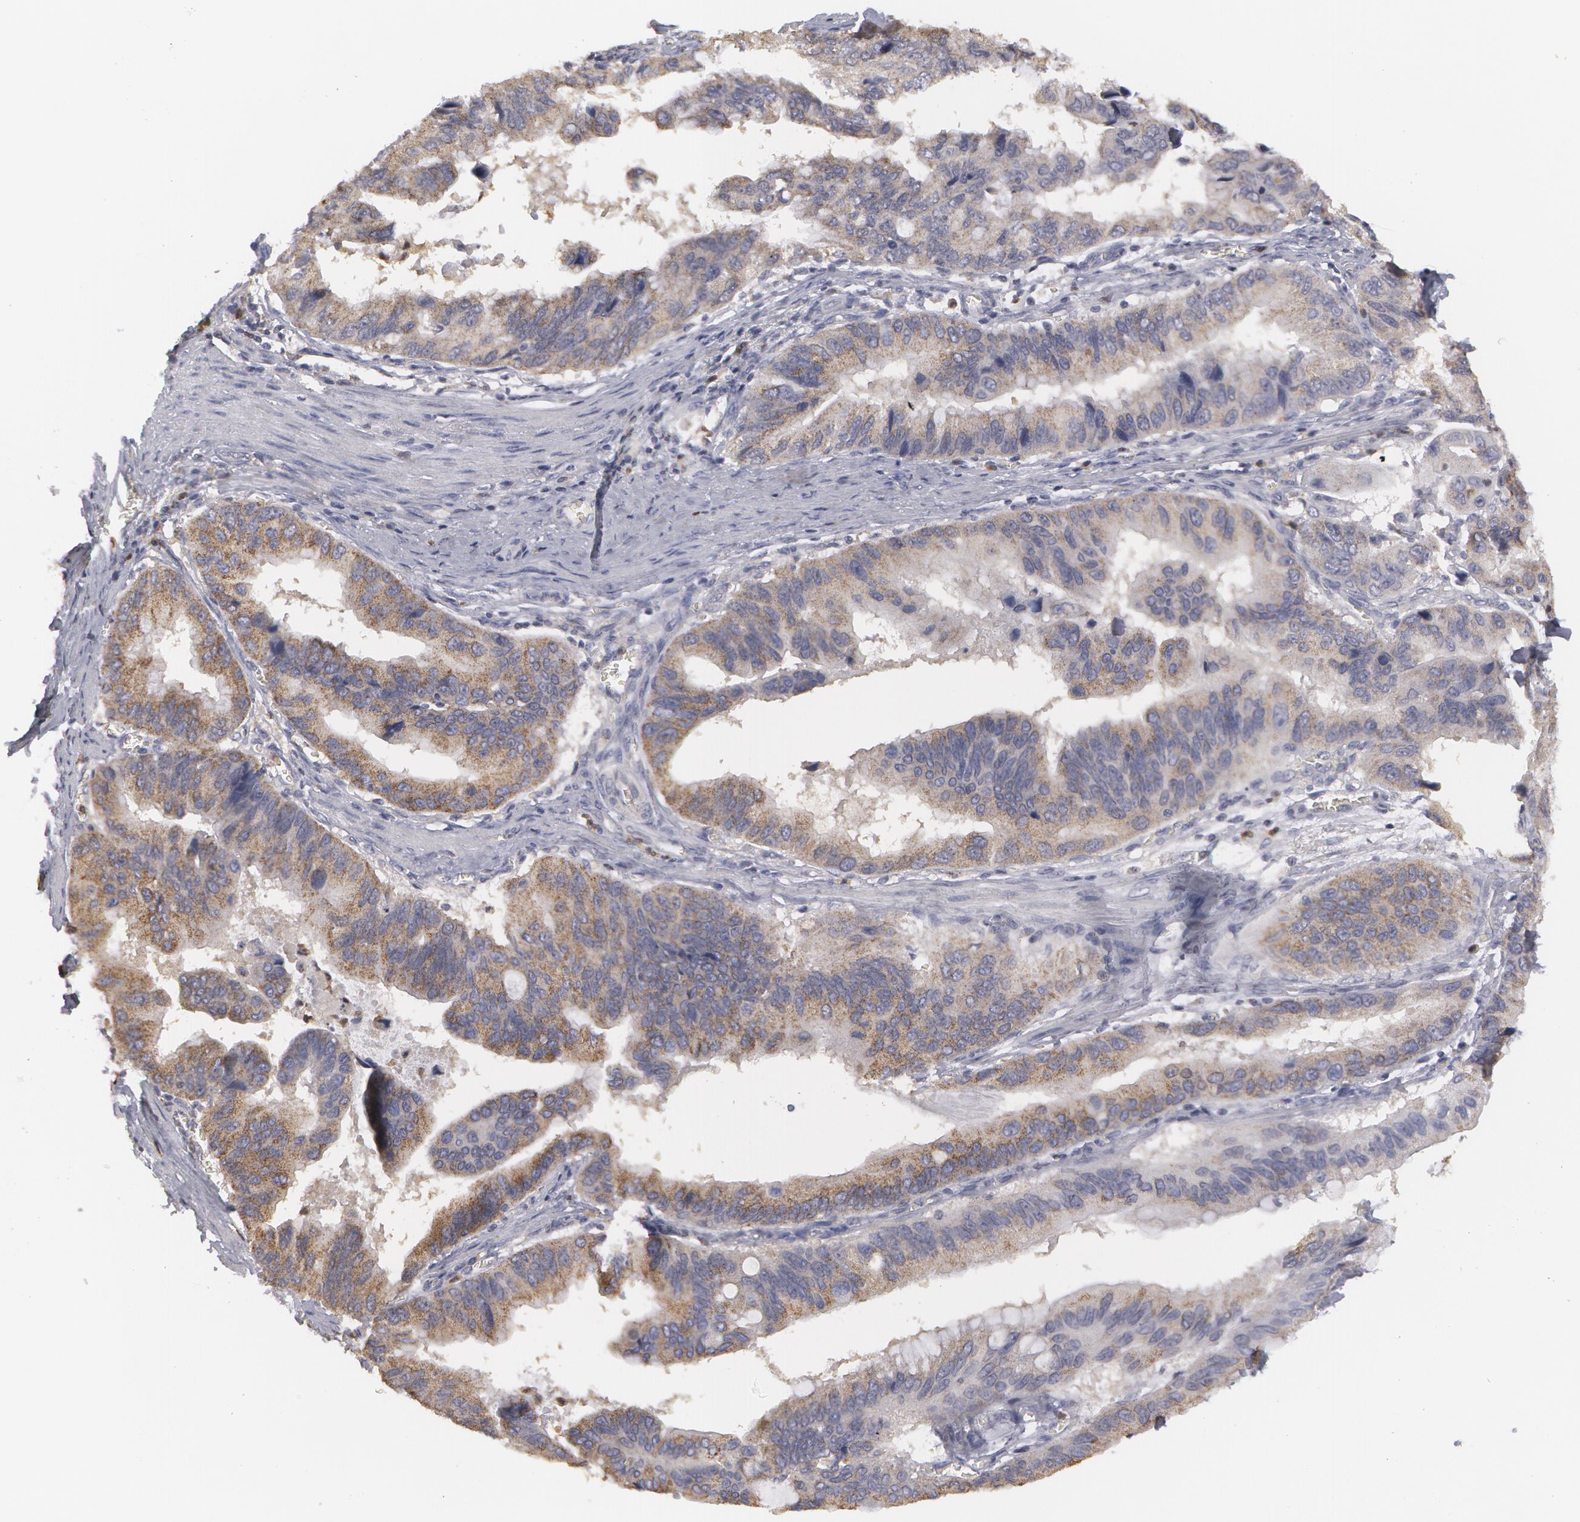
{"staining": {"intensity": "moderate", "quantity": ">75%", "location": "cytoplasmic/membranous"}, "tissue": "stomach cancer", "cell_type": "Tumor cells", "image_type": "cancer", "snomed": [{"axis": "morphology", "description": "Adenocarcinoma, NOS"}, {"axis": "topography", "description": "Stomach, upper"}], "caption": "Brown immunohistochemical staining in stomach adenocarcinoma exhibits moderate cytoplasmic/membranous positivity in approximately >75% of tumor cells. (Stains: DAB in brown, nuclei in blue, Microscopy: brightfield microscopy at high magnification).", "gene": "CAT", "patient": {"sex": "male", "age": 80}}